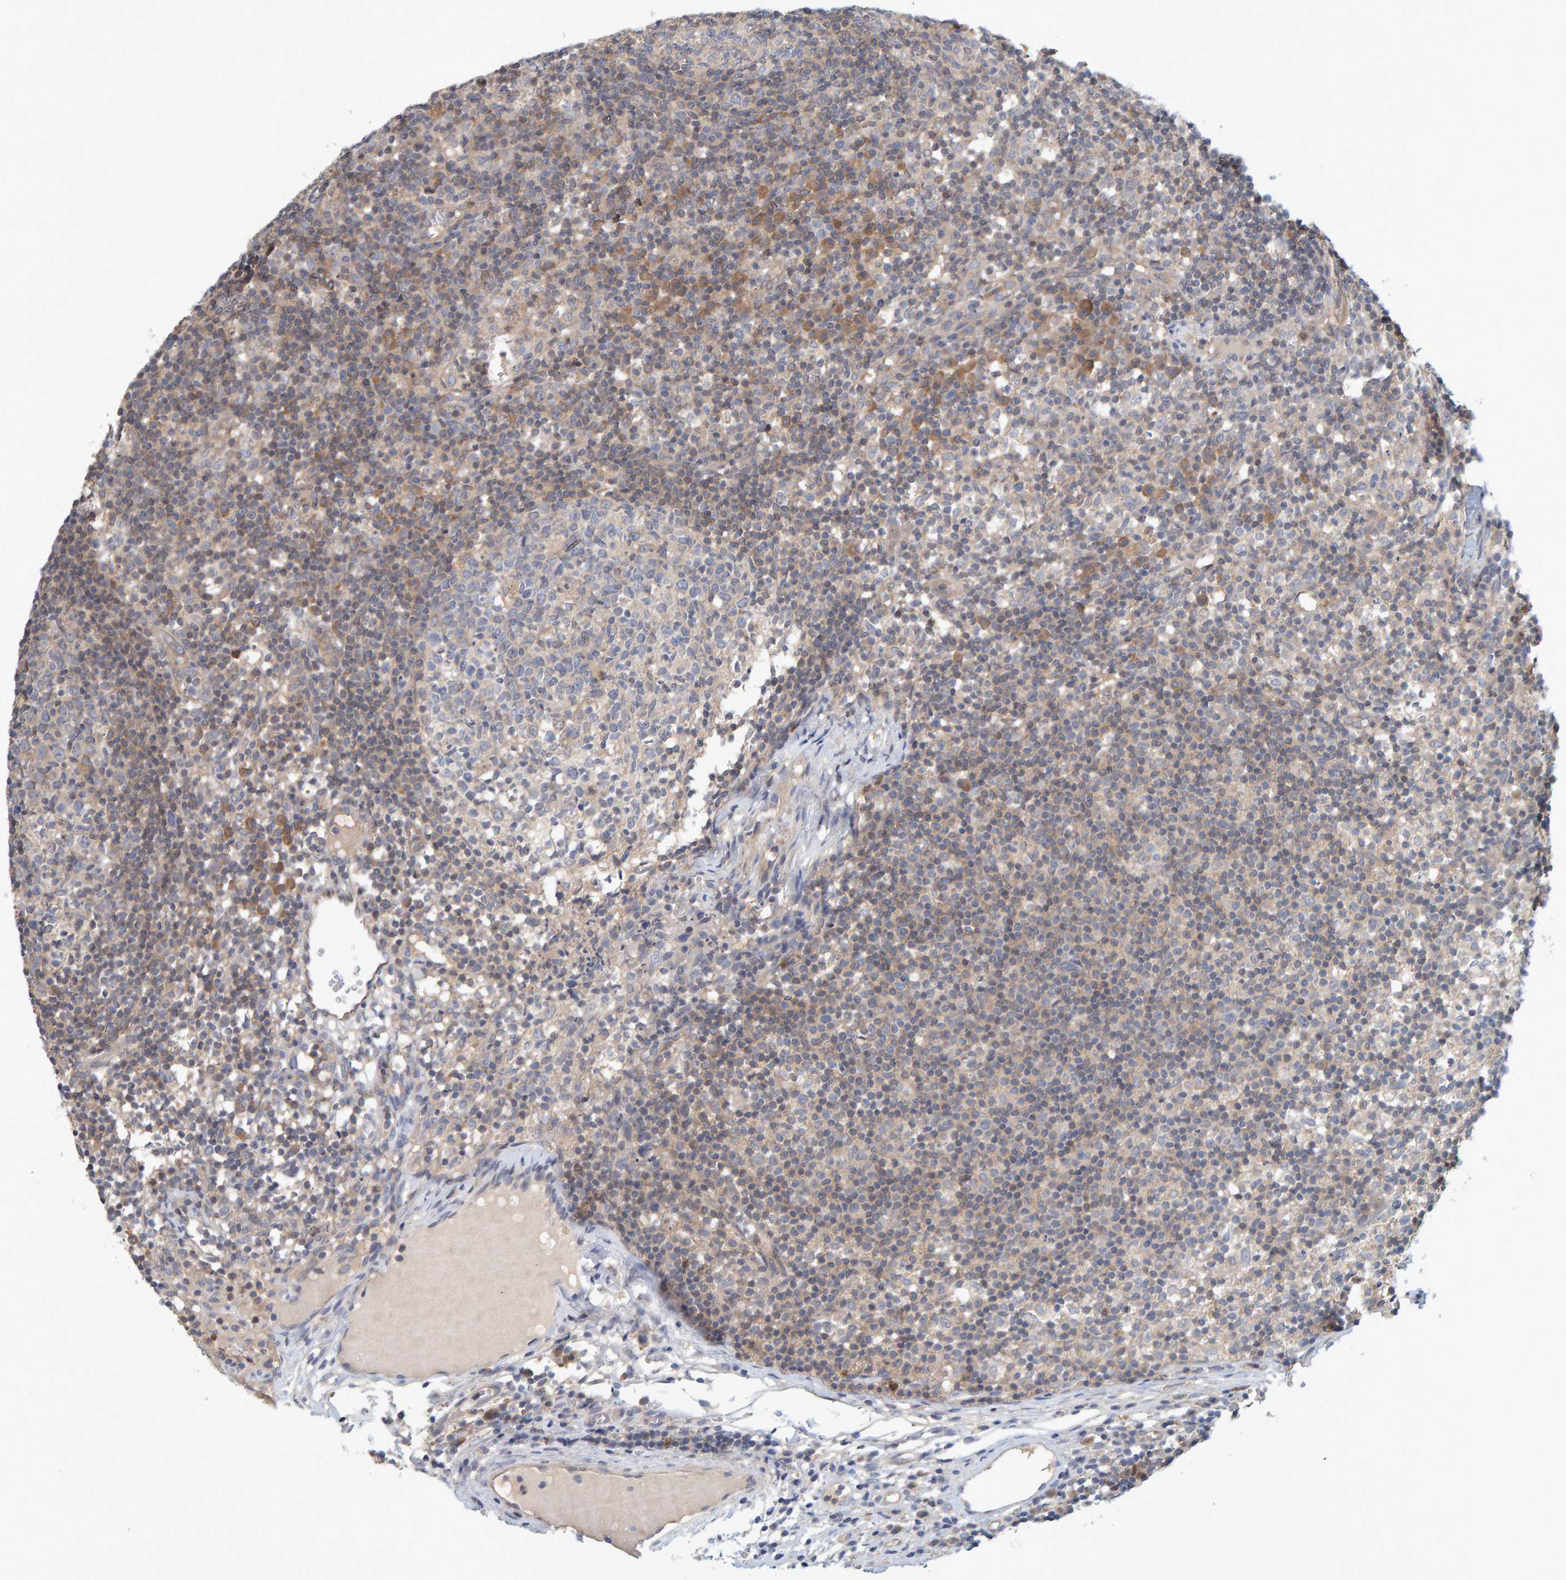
{"staining": {"intensity": "weak", "quantity": "<25%", "location": "cytoplasmic/membranous"}, "tissue": "lymph node", "cell_type": "Germinal center cells", "image_type": "normal", "snomed": [{"axis": "morphology", "description": "Normal tissue, NOS"}, {"axis": "morphology", "description": "Inflammation, NOS"}, {"axis": "topography", "description": "Lymph node"}], "caption": "Unremarkable lymph node was stained to show a protein in brown. There is no significant staining in germinal center cells.", "gene": "TATDN1", "patient": {"sex": "male", "age": 55}}